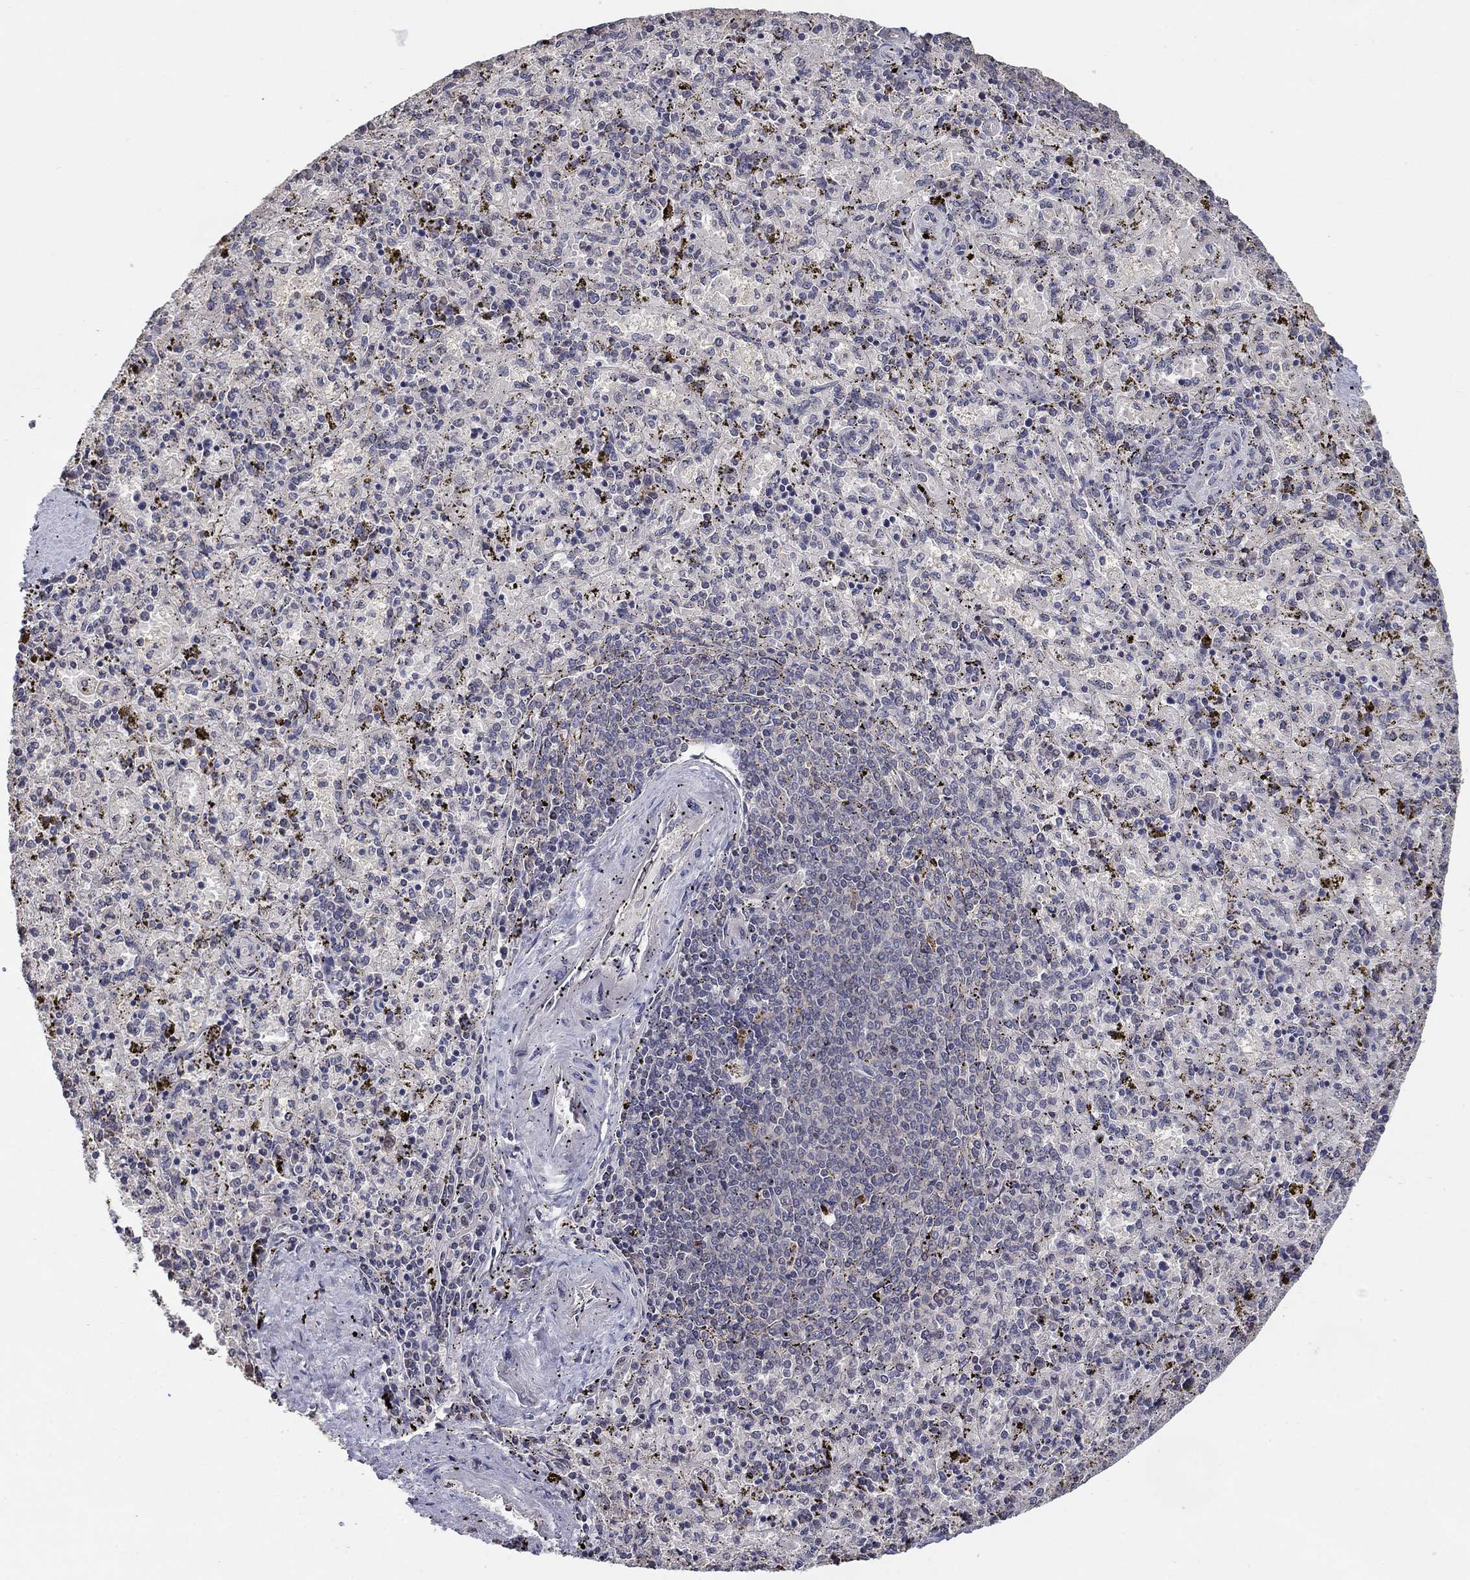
{"staining": {"intensity": "negative", "quantity": "none", "location": "none"}, "tissue": "spleen", "cell_type": "Cells in red pulp", "image_type": "normal", "snomed": [{"axis": "morphology", "description": "Normal tissue, NOS"}, {"axis": "topography", "description": "Spleen"}], "caption": "The micrograph demonstrates no staining of cells in red pulp in normal spleen. (Stains: DAB (3,3'-diaminobenzidine) immunohistochemistry with hematoxylin counter stain, Microscopy: brightfield microscopy at high magnification).", "gene": "LPCAT4", "patient": {"sex": "female", "age": 50}}